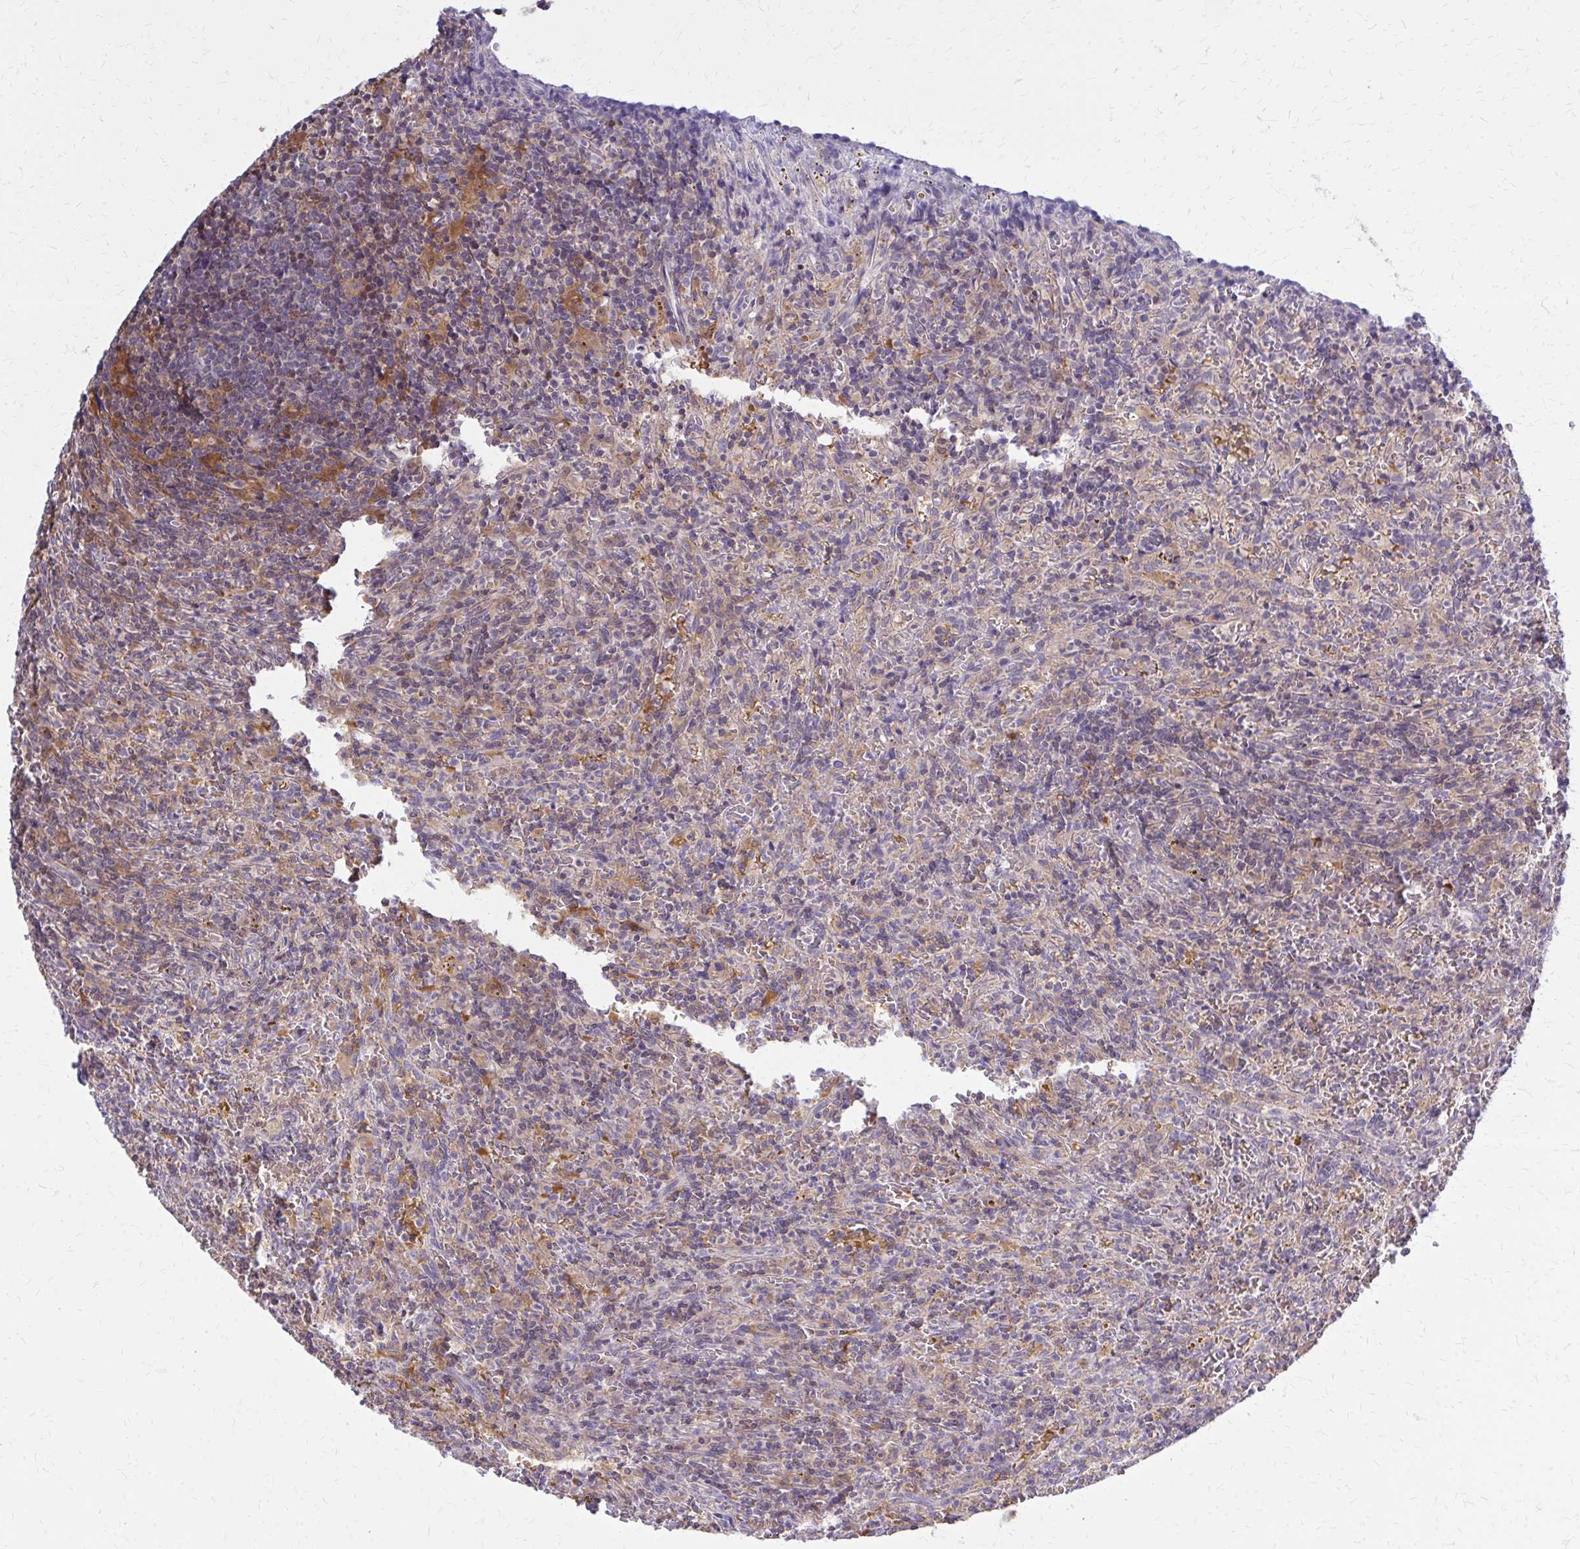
{"staining": {"intensity": "negative", "quantity": "none", "location": "none"}, "tissue": "lymphoma", "cell_type": "Tumor cells", "image_type": "cancer", "snomed": [{"axis": "morphology", "description": "Malignant lymphoma, non-Hodgkin's type, Low grade"}, {"axis": "topography", "description": "Spleen"}], "caption": "Immunohistochemical staining of human lymphoma demonstrates no significant positivity in tumor cells. Brightfield microscopy of IHC stained with DAB (3,3'-diaminobenzidine) (brown) and hematoxylin (blue), captured at high magnification.", "gene": "DBI", "patient": {"sex": "female", "age": 70}}